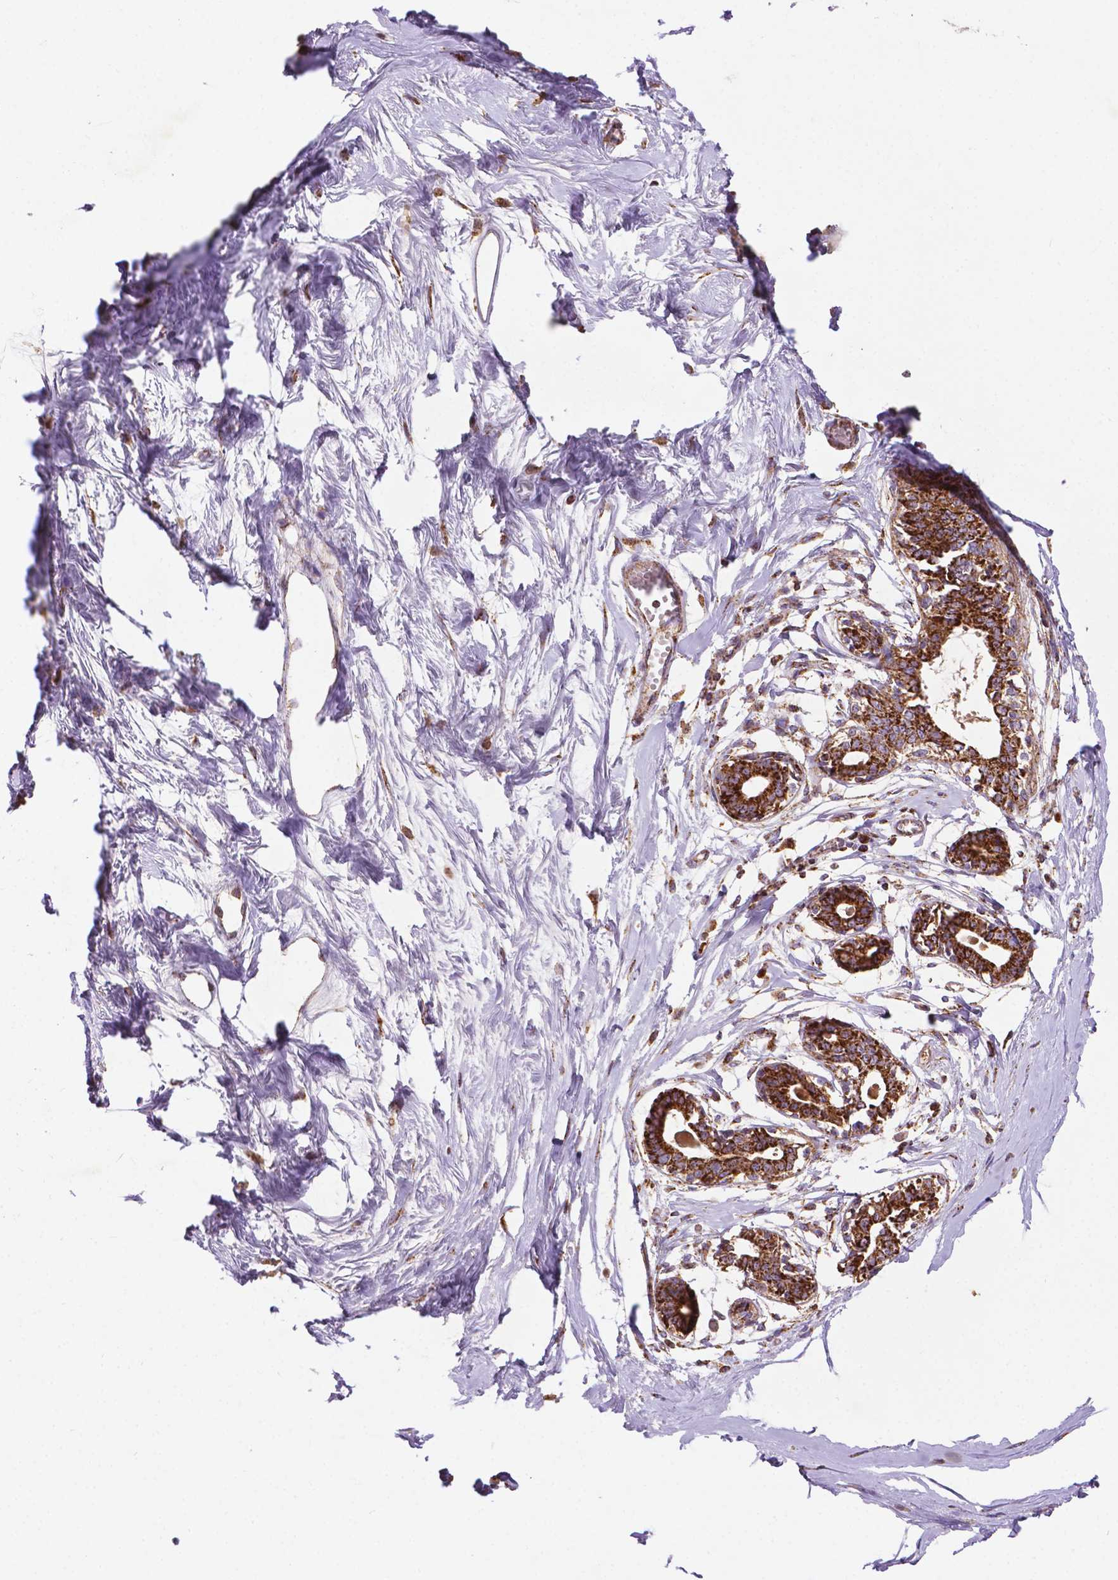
{"staining": {"intensity": "moderate", "quantity": ">75%", "location": "cytoplasmic/membranous,nuclear"}, "tissue": "breast", "cell_type": "Adipocytes", "image_type": "normal", "snomed": [{"axis": "morphology", "description": "Normal tissue, NOS"}, {"axis": "topography", "description": "Breast"}], "caption": "The micrograph shows immunohistochemical staining of benign breast. There is moderate cytoplasmic/membranous,nuclear positivity is identified in about >75% of adipocytes.", "gene": "ILVBL", "patient": {"sex": "female", "age": 45}}